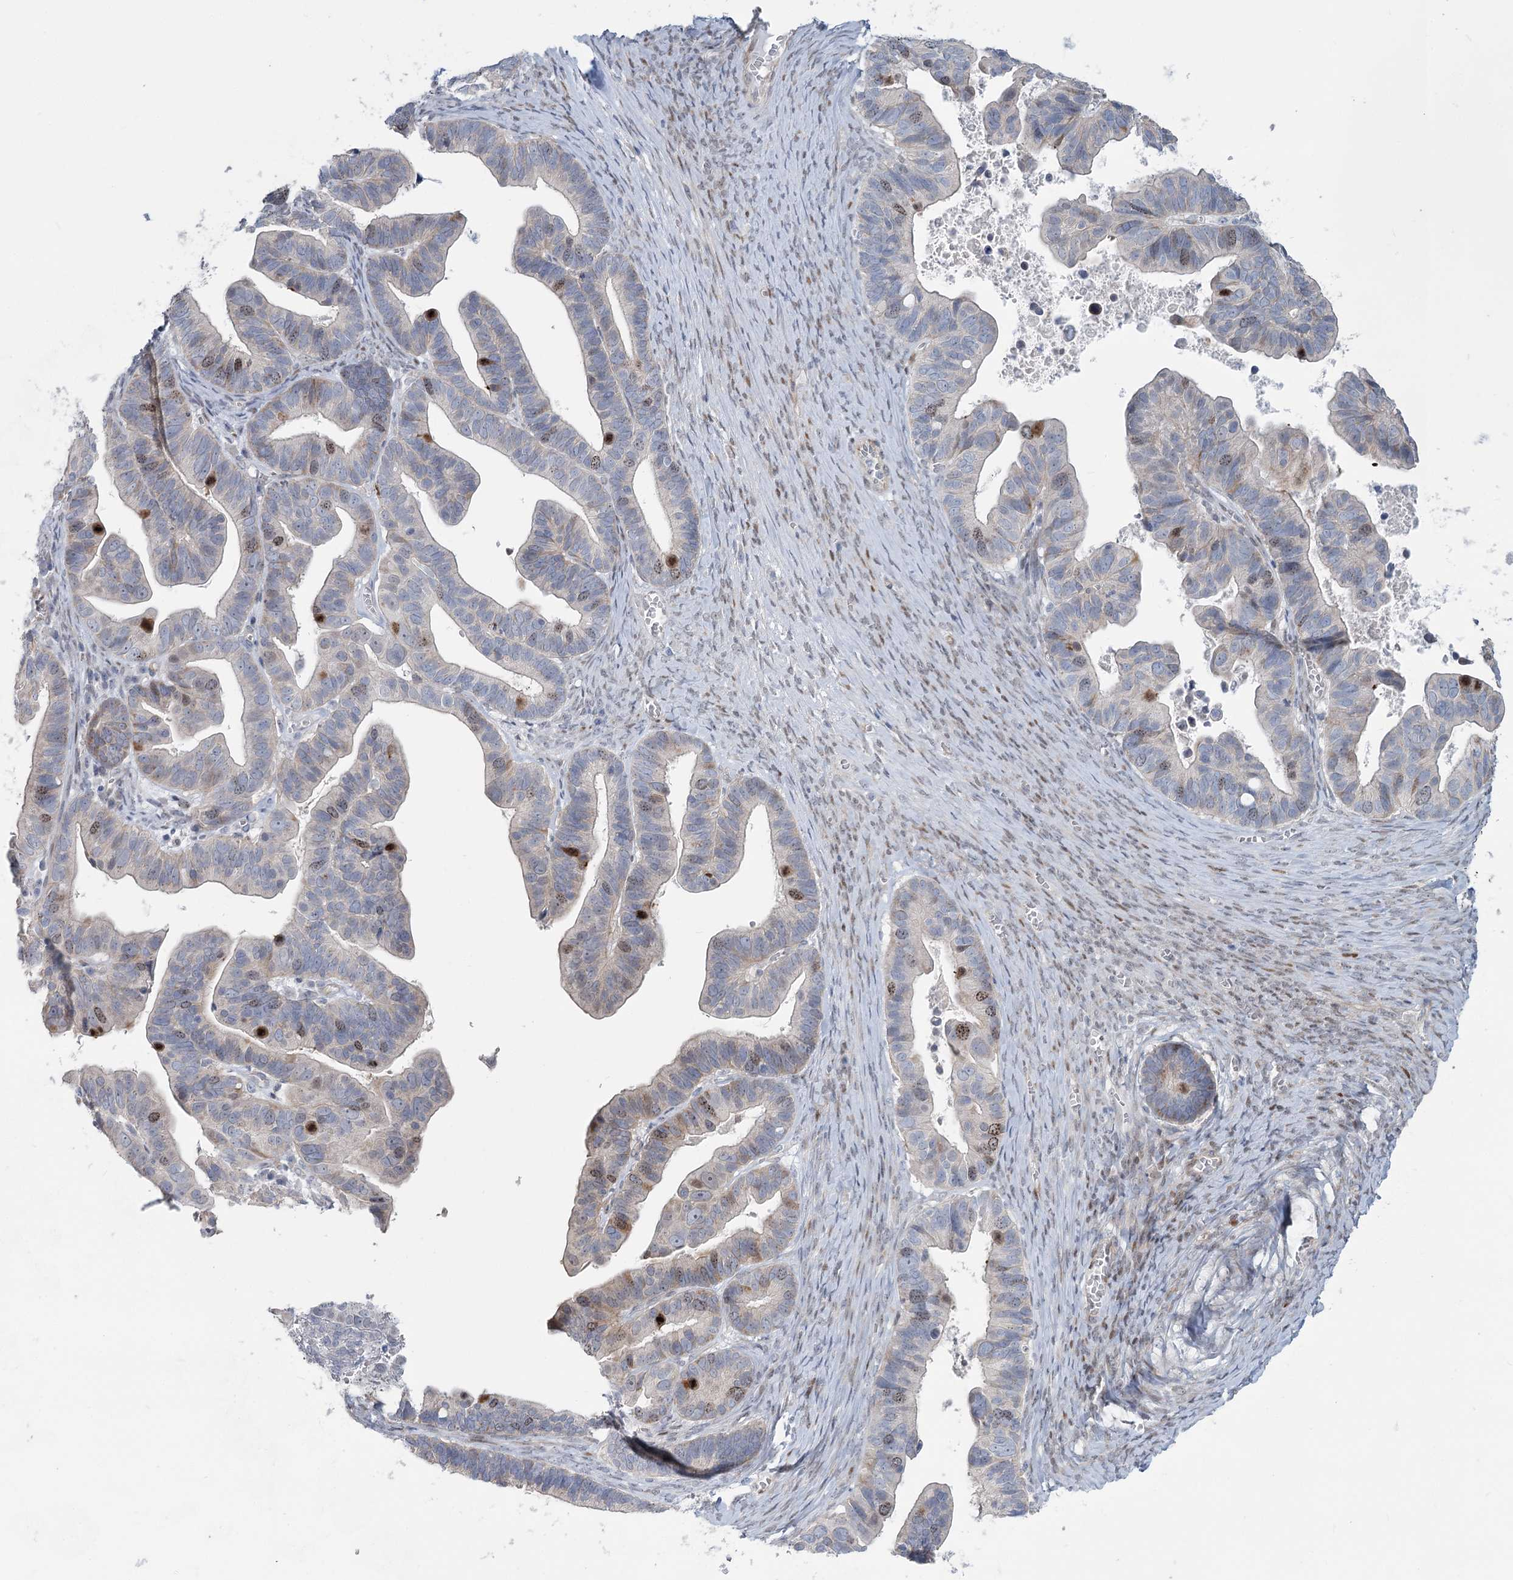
{"staining": {"intensity": "moderate", "quantity": "<25%", "location": "nuclear"}, "tissue": "ovarian cancer", "cell_type": "Tumor cells", "image_type": "cancer", "snomed": [{"axis": "morphology", "description": "Cystadenocarcinoma, serous, NOS"}, {"axis": "topography", "description": "Ovary"}], "caption": "IHC histopathology image of neoplastic tissue: ovarian cancer (serous cystadenocarcinoma) stained using IHC demonstrates low levels of moderate protein expression localized specifically in the nuclear of tumor cells, appearing as a nuclear brown color.", "gene": "ABITRAM", "patient": {"sex": "female", "age": 56}}